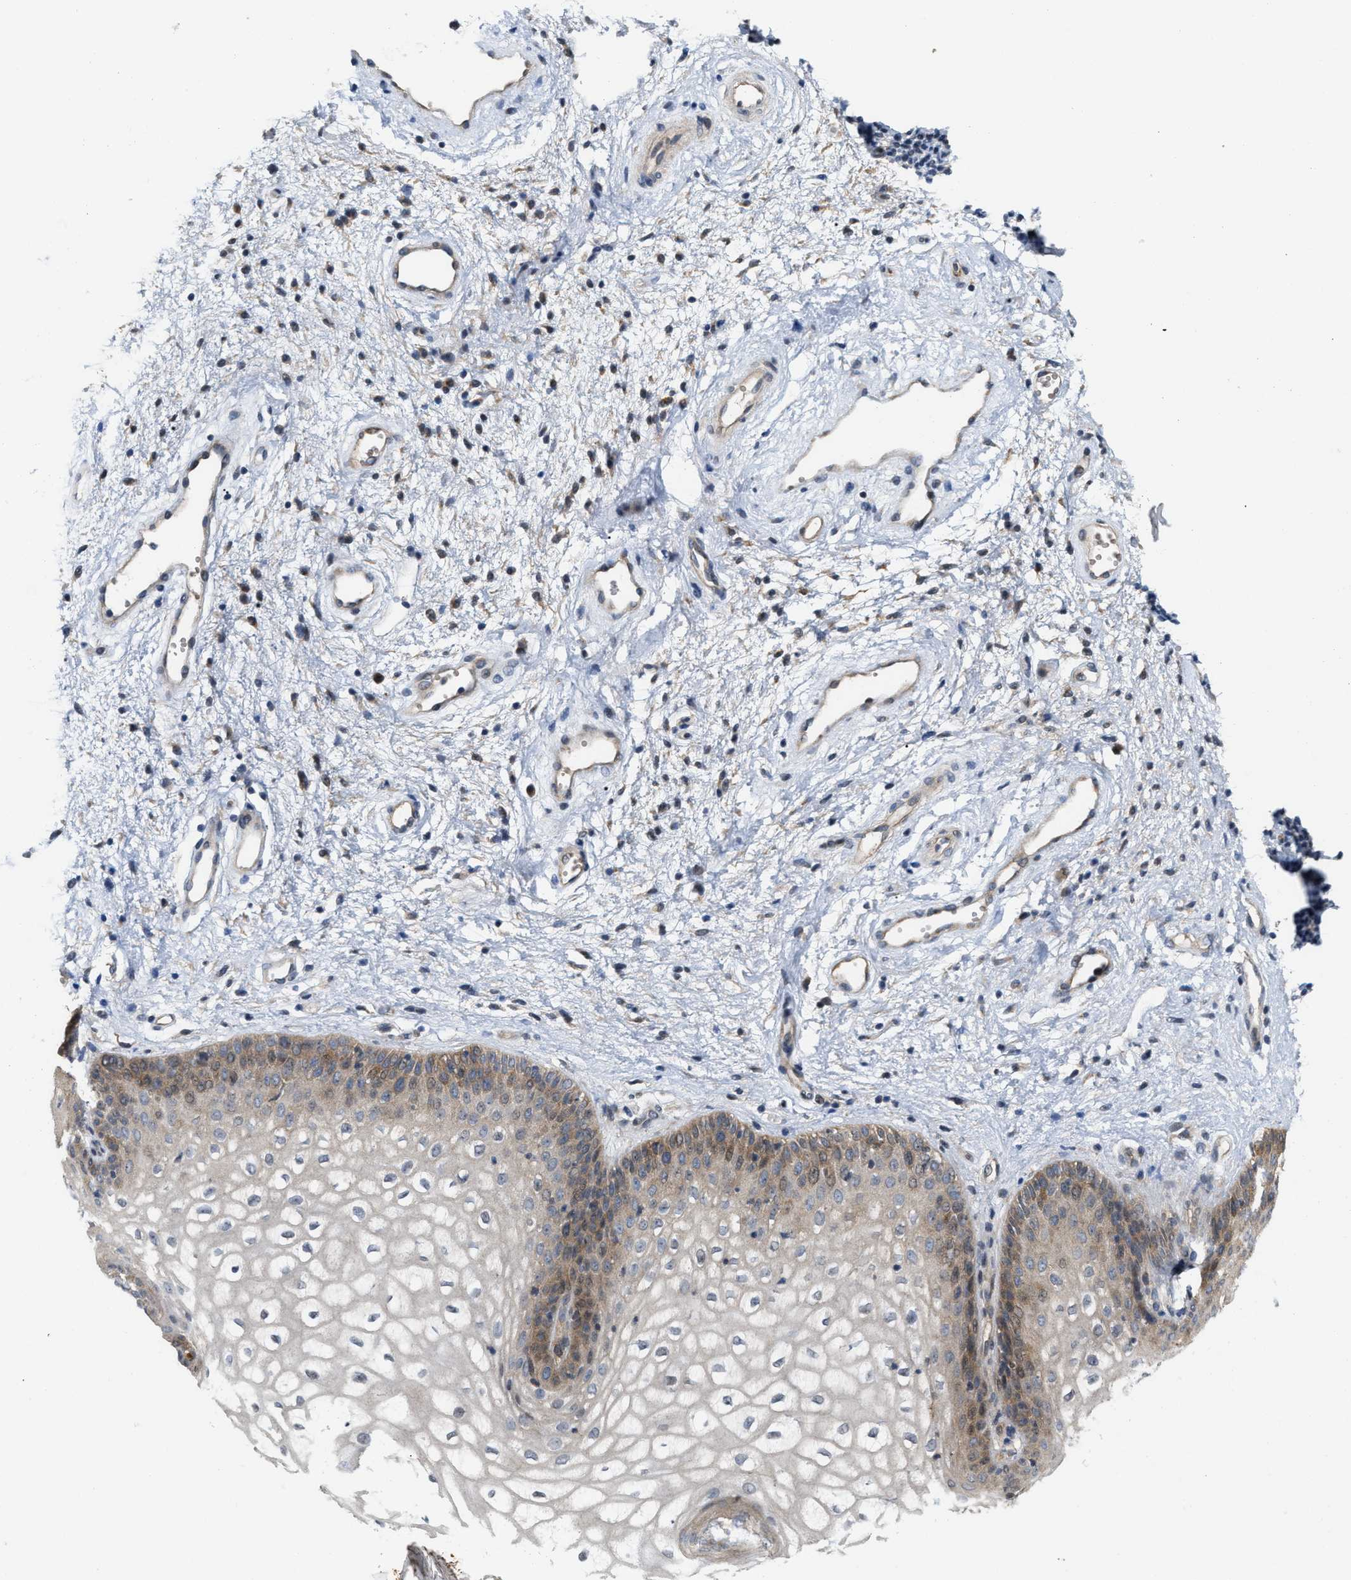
{"staining": {"intensity": "moderate", "quantity": ">75%", "location": "cytoplasmic/membranous,nuclear"}, "tissue": "vagina", "cell_type": "Squamous epithelial cells", "image_type": "normal", "snomed": [{"axis": "morphology", "description": "Normal tissue, NOS"}, {"axis": "topography", "description": "Vagina"}], "caption": "DAB (3,3'-diaminobenzidine) immunohistochemical staining of normal vagina displays moderate cytoplasmic/membranous,nuclear protein positivity in approximately >75% of squamous epithelial cells. The staining is performed using DAB brown chromogen to label protein expression. The nuclei are counter-stained blue using hematoxylin.", "gene": "CSNK1A1", "patient": {"sex": "female", "age": 34}}